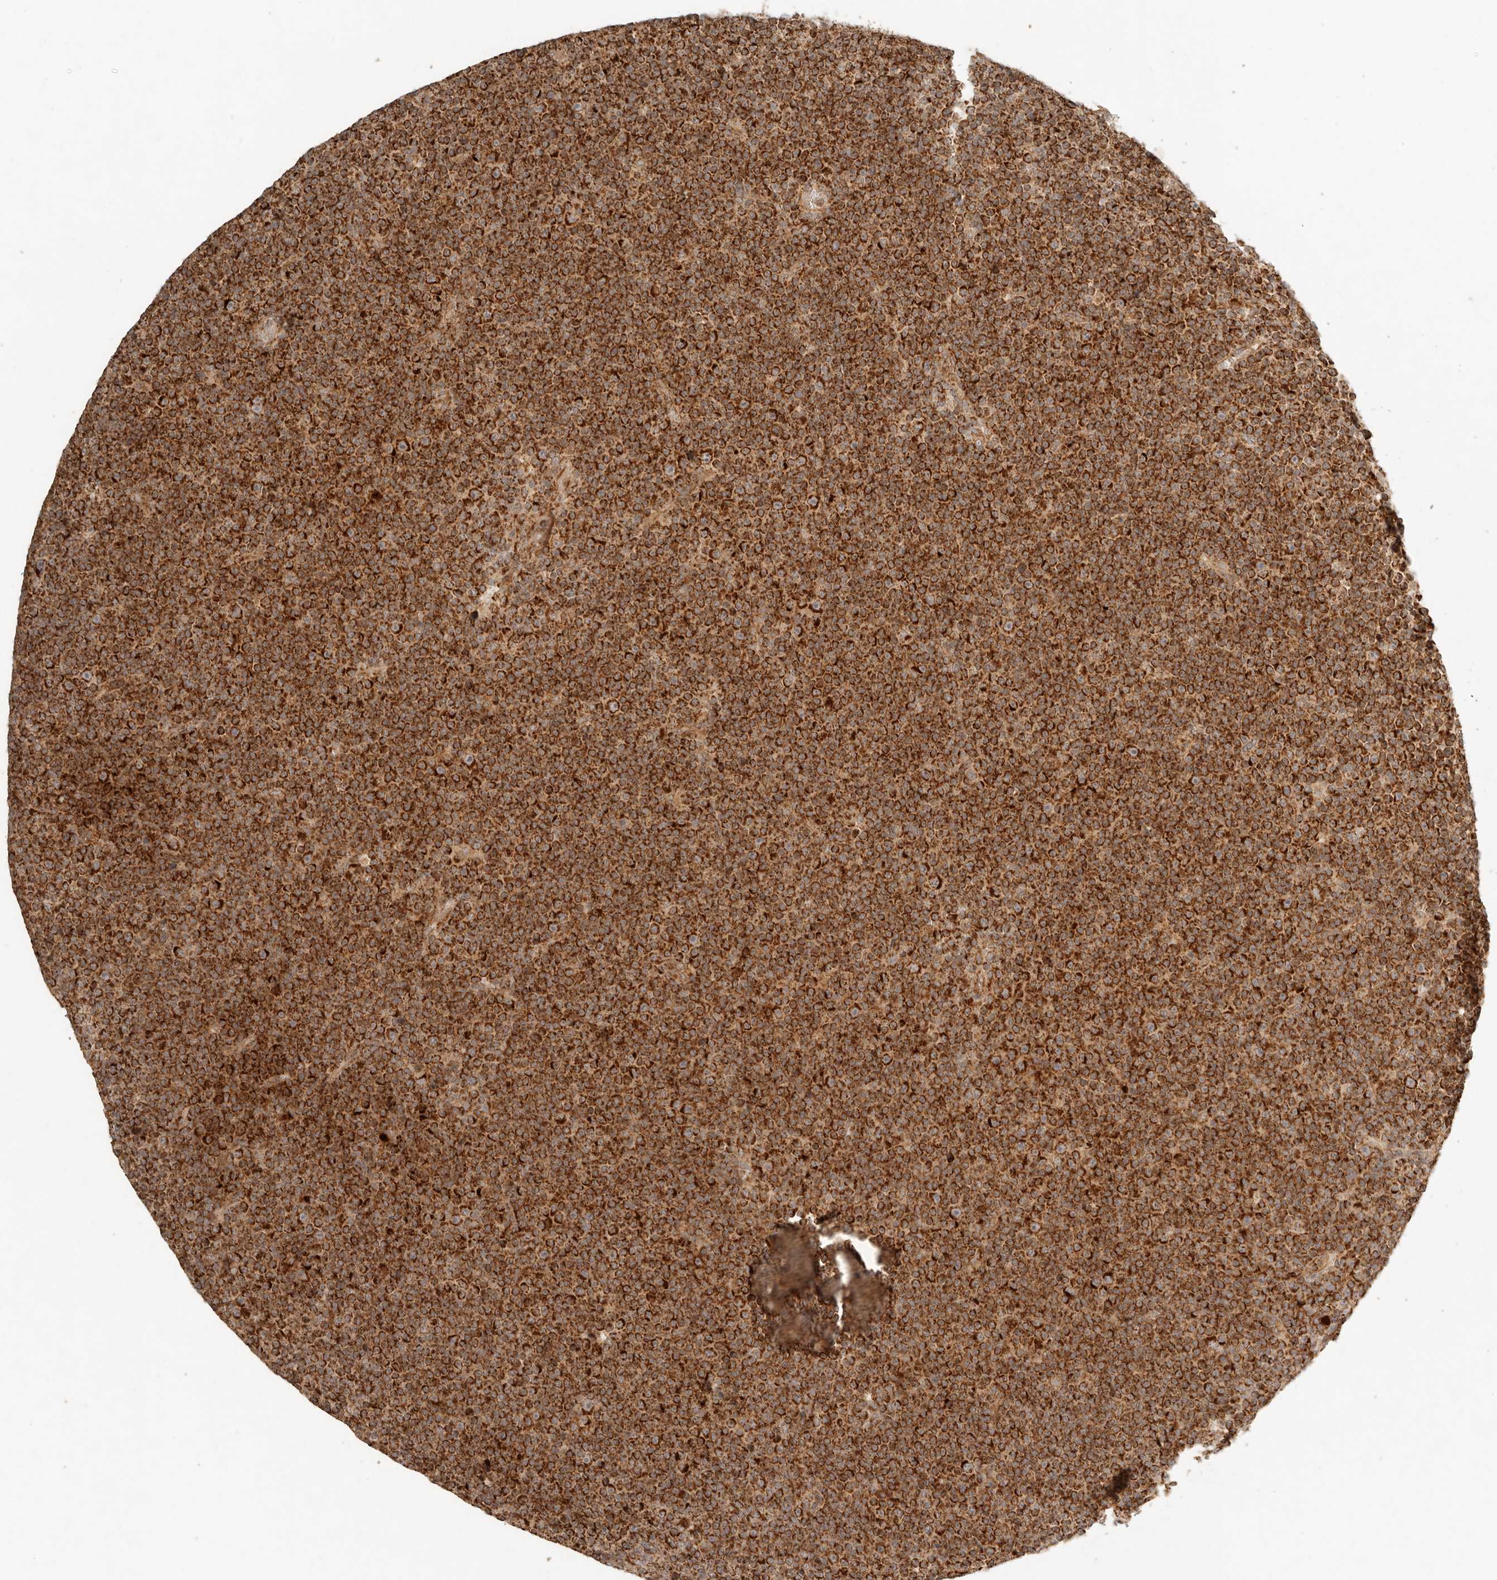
{"staining": {"intensity": "strong", "quantity": ">75%", "location": "cytoplasmic/membranous"}, "tissue": "lymphoma", "cell_type": "Tumor cells", "image_type": "cancer", "snomed": [{"axis": "morphology", "description": "Malignant lymphoma, non-Hodgkin's type, Low grade"}, {"axis": "topography", "description": "Lymph node"}], "caption": "Malignant lymphoma, non-Hodgkin's type (low-grade) stained with immunohistochemistry (IHC) displays strong cytoplasmic/membranous expression in about >75% of tumor cells.", "gene": "MRPL55", "patient": {"sex": "female", "age": 67}}